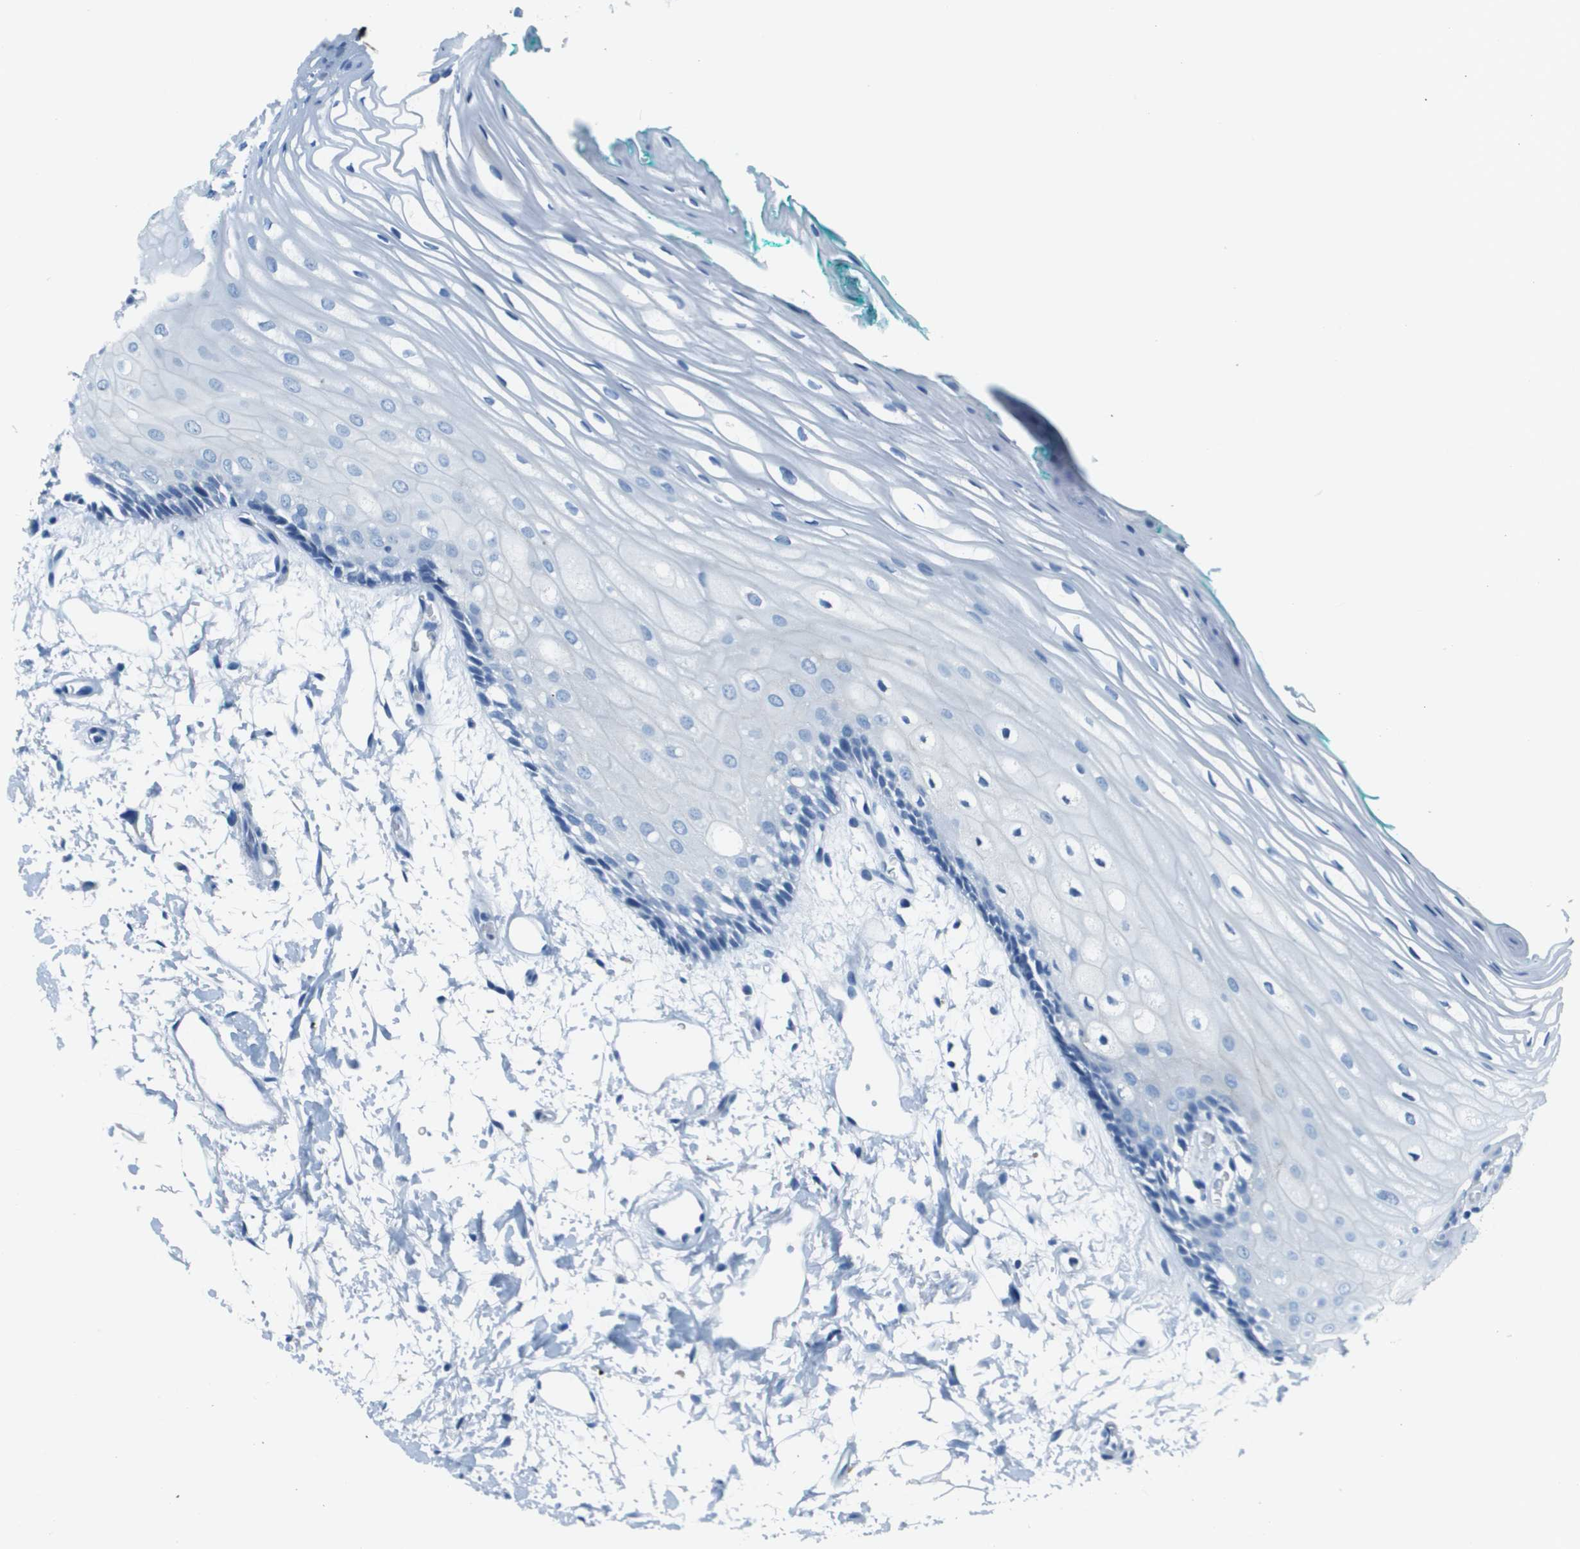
{"staining": {"intensity": "negative", "quantity": "none", "location": "none"}, "tissue": "oral mucosa", "cell_type": "Squamous epithelial cells", "image_type": "normal", "snomed": [{"axis": "morphology", "description": "Normal tissue, NOS"}, {"axis": "topography", "description": "Skeletal muscle"}, {"axis": "topography", "description": "Oral tissue"}, {"axis": "topography", "description": "Peripheral nerve tissue"}], "caption": "Immunohistochemical staining of unremarkable human oral mucosa exhibits no significant expression in squamous epithelial cells. (Stains: DAB (3,3'-diaminobenzidine) IHC with hematoxylin counter stain, Microscopy: brightfield microscopy at high magnification).", "gene": "SLC16A10", "patient": {"sex": "female", "age": 84}}